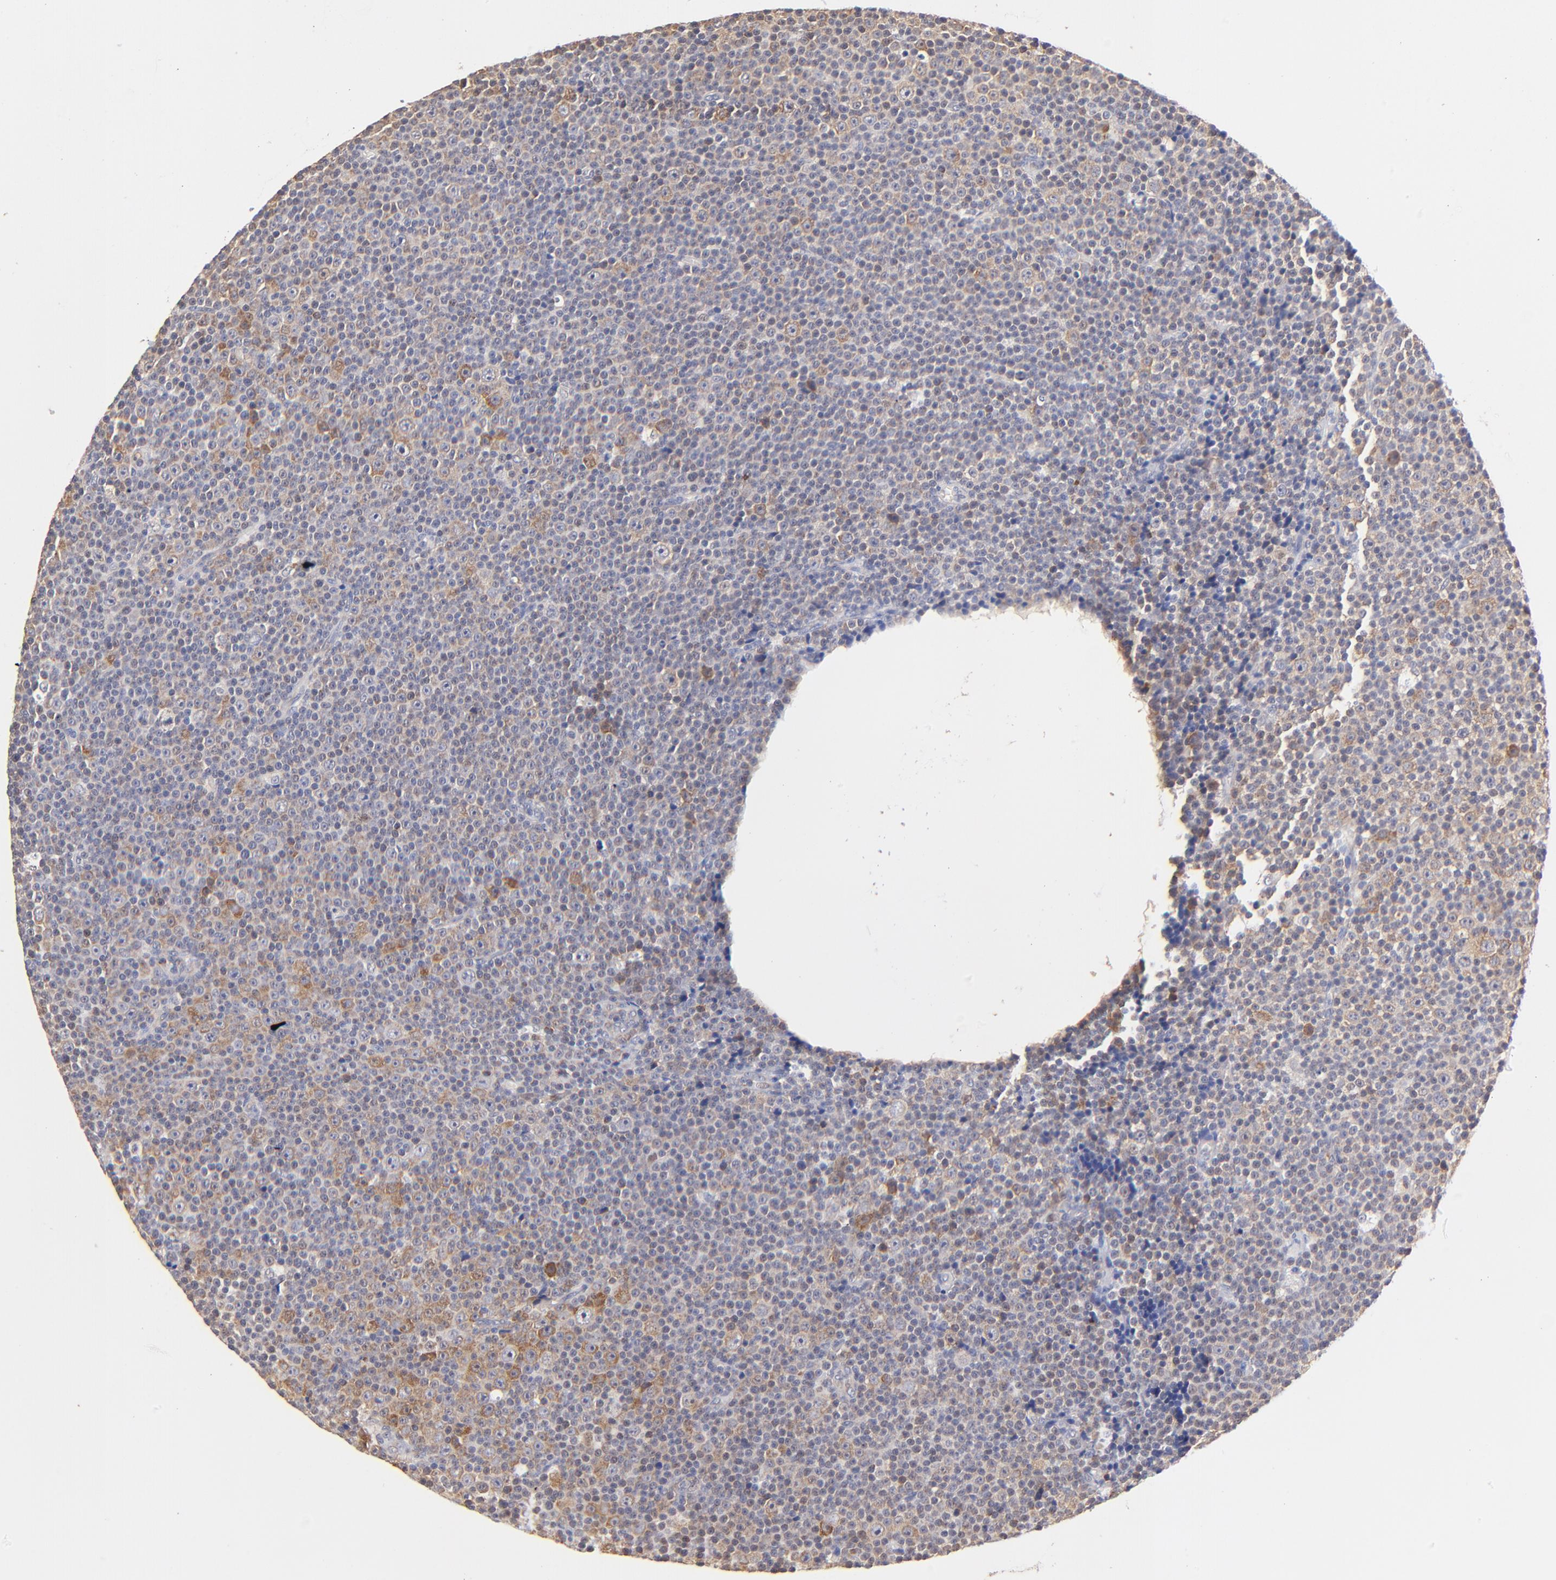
{"staining": {"intensity": "weak", "quantity": "<25%", "location": "cytoplasmic/membranous"}, "tissue": "lymphoma", "cell_type": "Tumor cells", "image_type": "cancer", "snomed": [{"axis": "morphology", "description": "Malignant lymphoma, non-Hodgkin's type, Low grade"}, {"axis": "topography", "description": "Lymph node"}], "caption": "Tumor cells are negative for protein expression in human malignant lymphoma, non-Hodgkin's type (low-grade).", "gene": "BBOF1", "patient": {"sex": "female", "age": 67}}